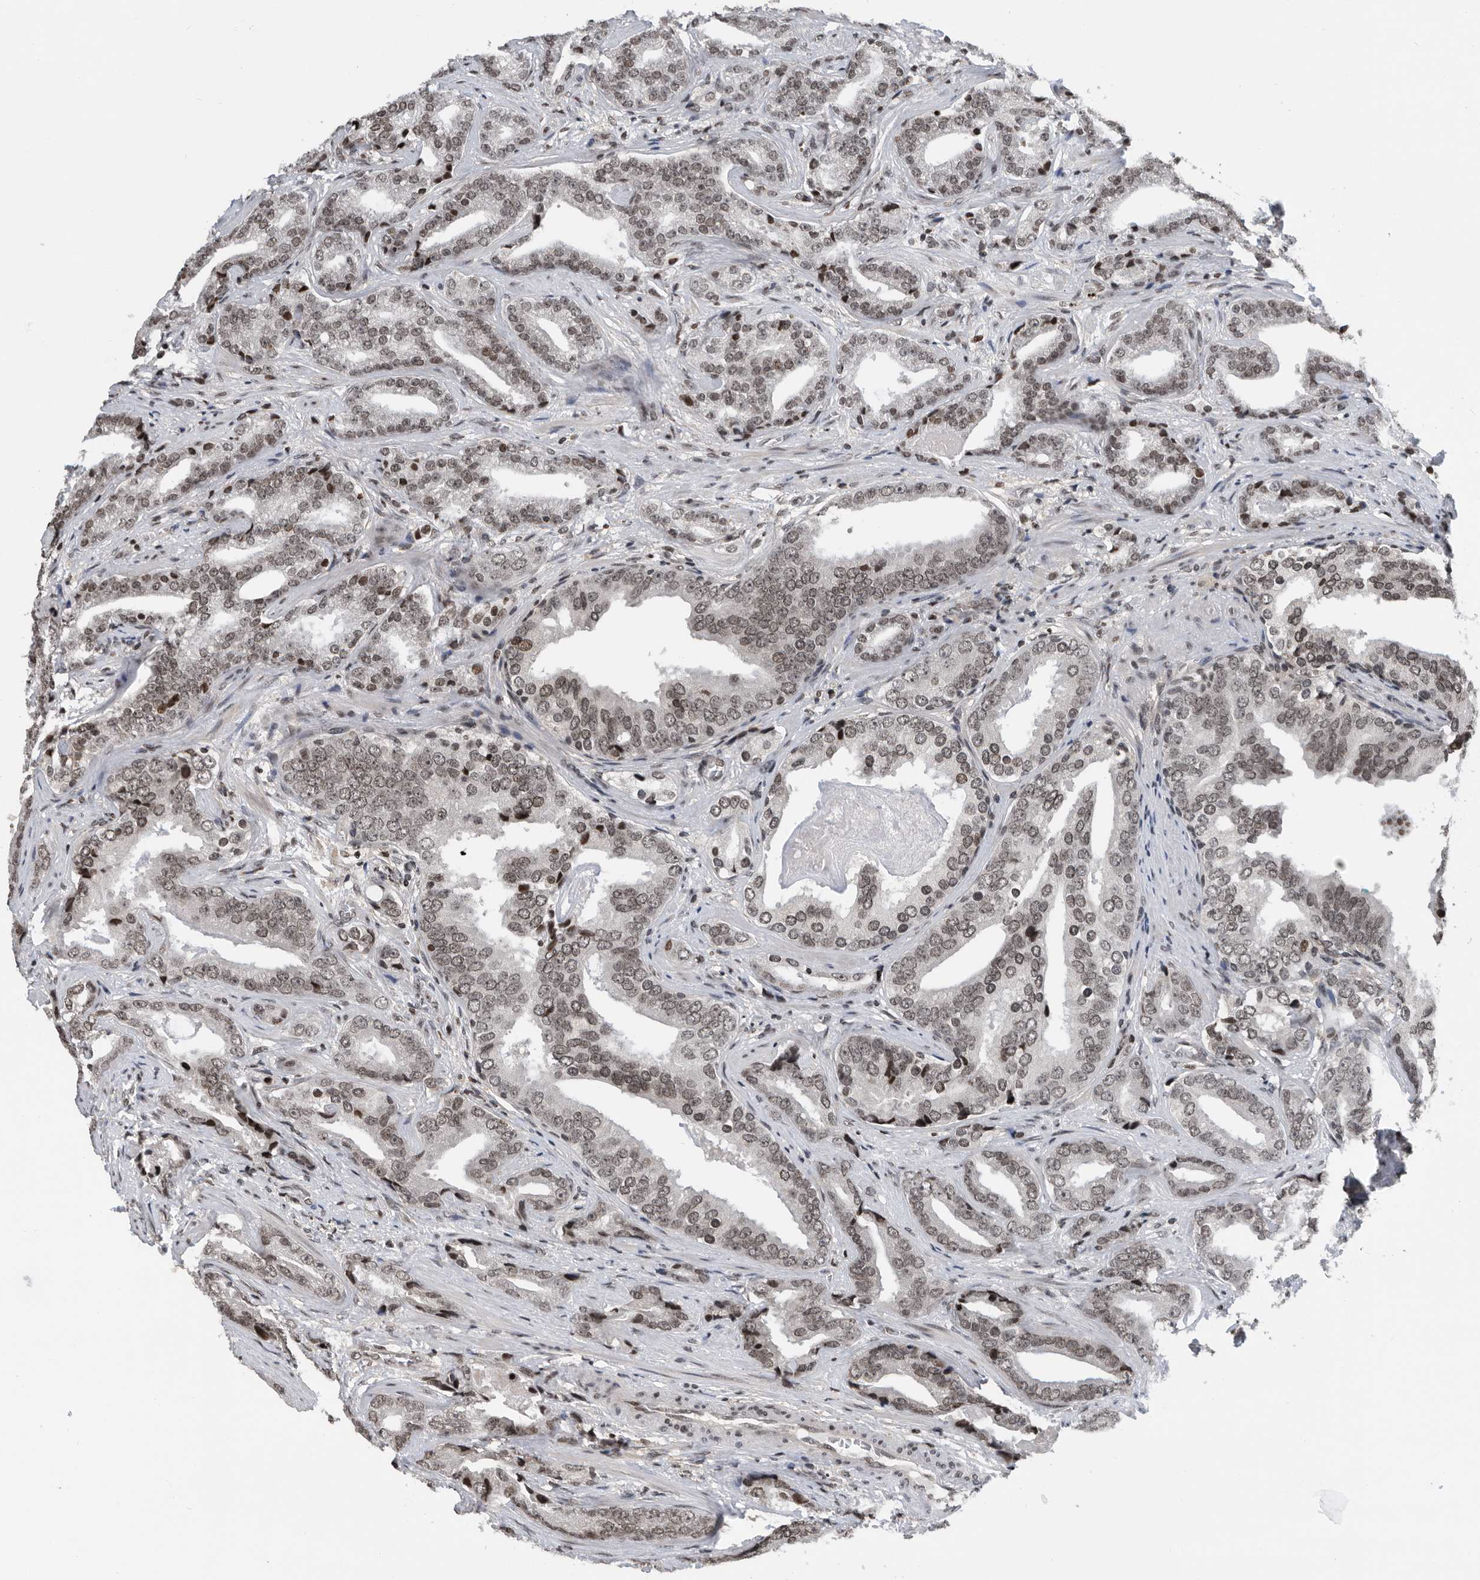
{"staining": {"intensity": "weak", "quantity": ">75%", "location": "nuclear"}, "tissue": "prostate cancer", "cell_type": "Tumor cells", "image_type": "cancer", "snomed": [{"axis": "morphology", "description": "Adenocarcinoma, Low grade"}, {"axis": "topography", "description": "Prostate"}], "caption": "Protein staining of prostate cancer (low-grade adenocarcinoma) tissue demonstrates weak nuclear positivity in approximately >75% of tumor cells. (DAB (3,3'-diaminobenzidine) IHC, brown staining for protein, blue staining for nuclei).", "gene": "SNRNP48", "patient": {"sex": "male", "age": 67}}